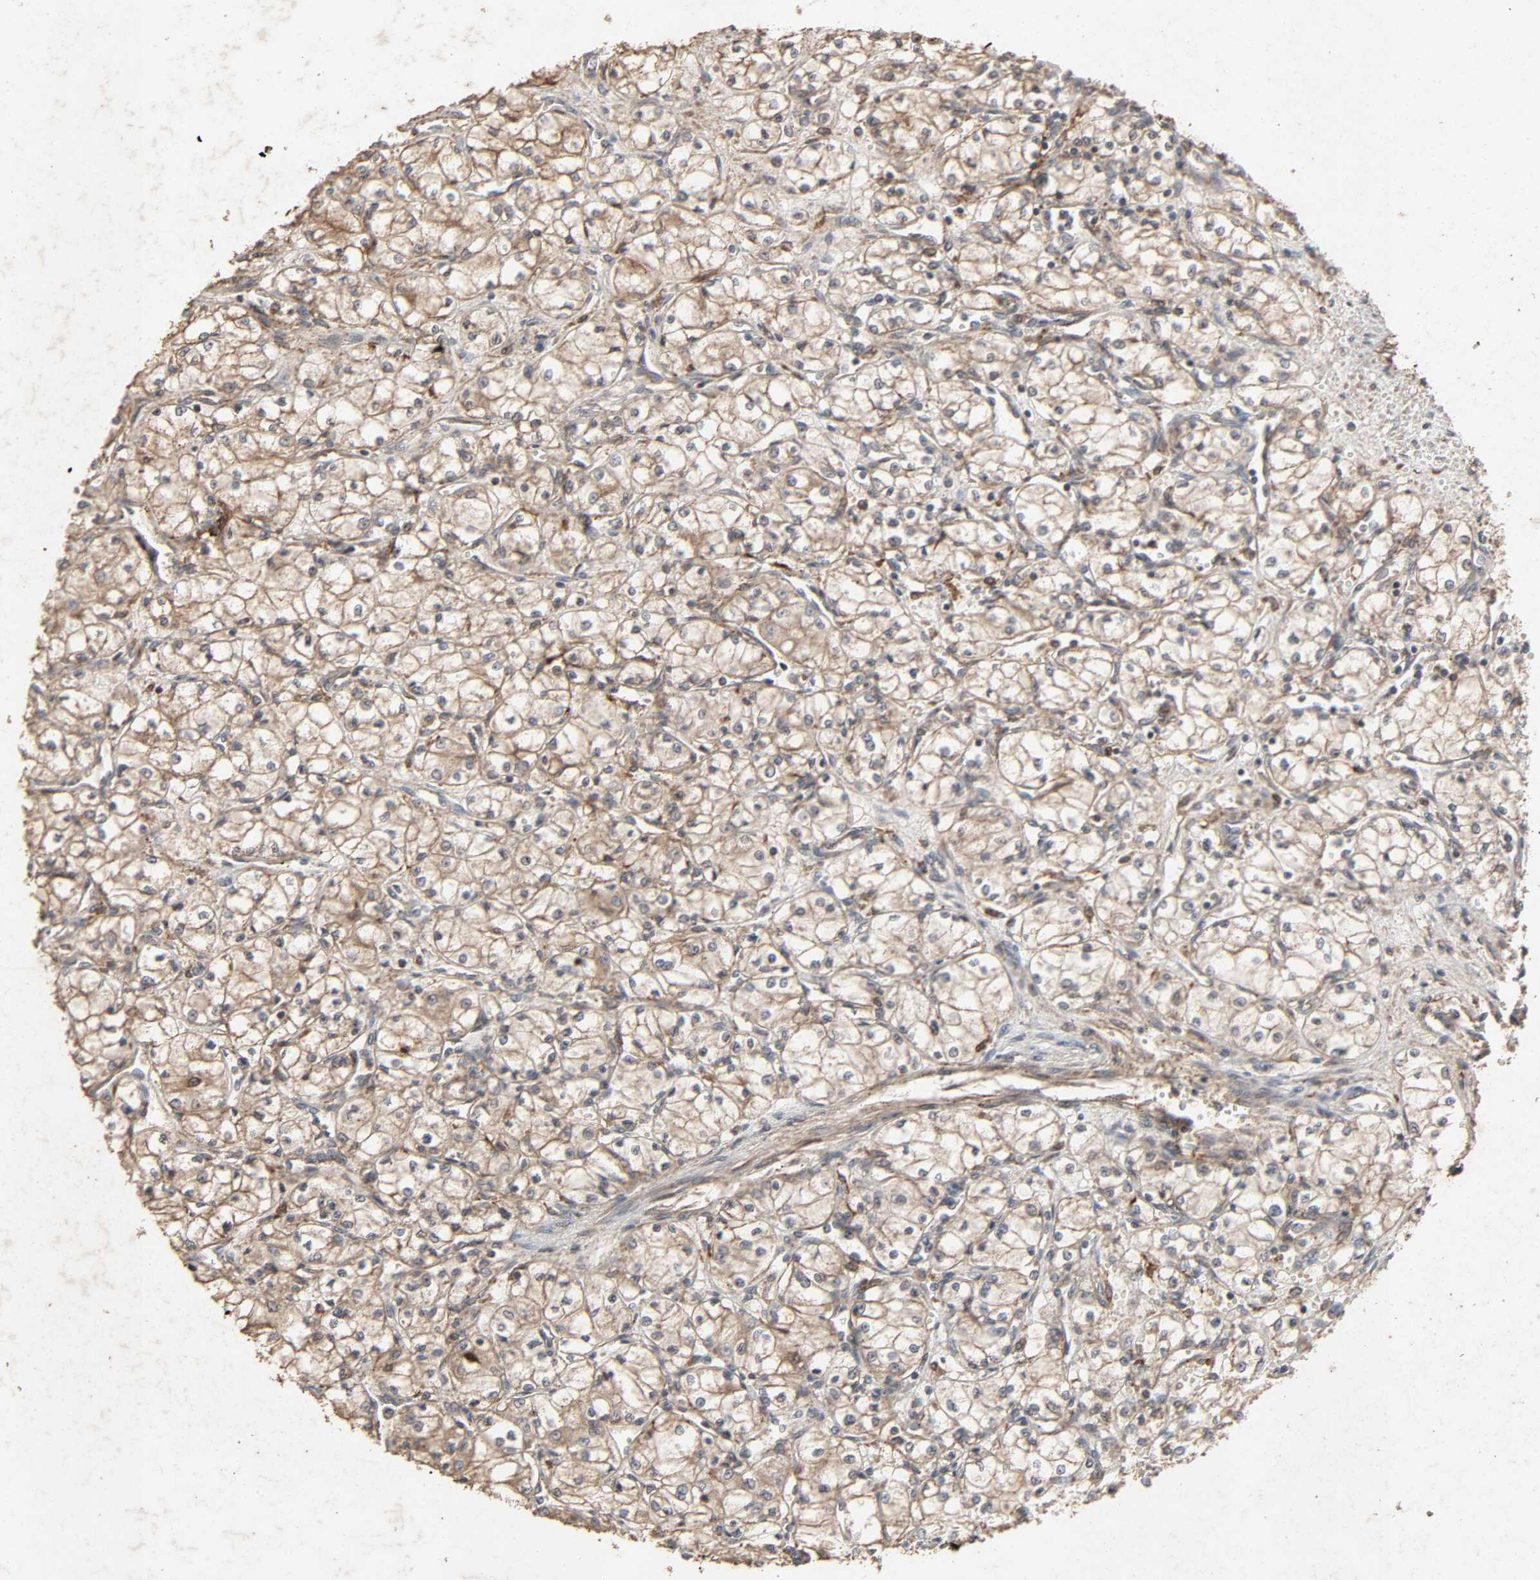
{"staining": {"intensity": "weak", "quantity": "25%-75%", "location": "cytoplasmic/membranous"}, "tissue": "renal cancer", "cell_type": "Tumor cells", "image_type": "cancer", "snomed": [{"axis": "morphology", "description": "Normal tissue, NOS"}, {"axis": "morphology", "description": "Adenocarcinoma, NOS"}, {"axis": "topography", "description": "Kidney"}], "caption": "High-magnification brightfield microscopy of renal cancer stained with DAB (3,3'-diaminobenzidine) (brown) and counterstained with hematoxylin (blue). tumor cells exhibit weak cytoplasmic/membranous expression is identified in approximately25%-75% of cells.", "gene": "ADCY4", "patient": {"sex": "male", "age": 59}}